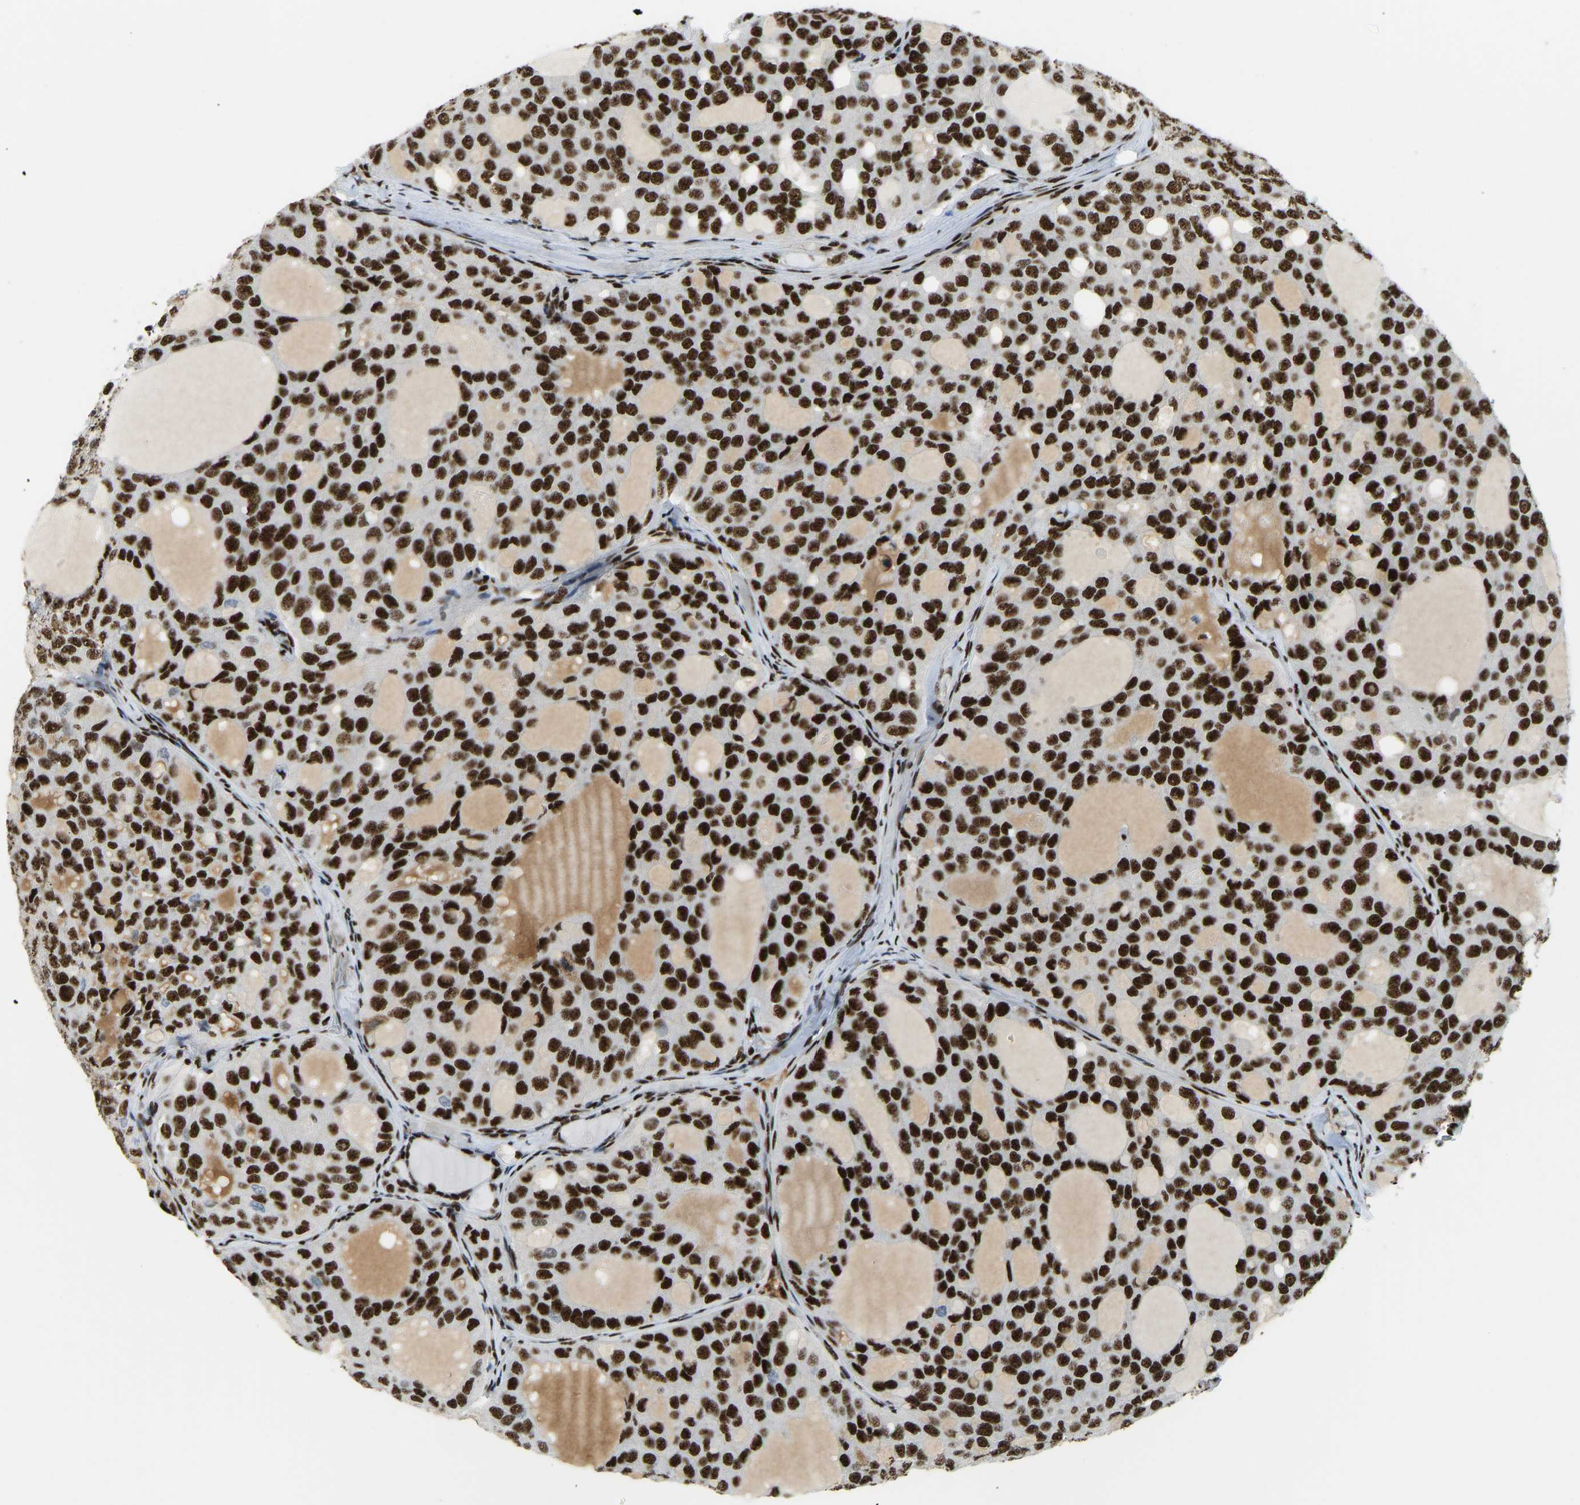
{"staining": {"intensity": "strong", "quantity": ">75%", "location": "nuclear"}, "tissue": "thyroid cancer", "cell_type": "Tumor cells", "image_type": "cancer", "snomed": [{"axis": "morphology", "description": "Follicular adenoma carcinoma, NOS"}, {"axis": "topography", "description": "Thyroid gland"}], "caption": "The immunohistochemical stain highlights strong nuclear staining in tumor cells of thyroid cancer (follicular adenoma carcinoma) tissue.", "gene": "FOXK1", "patient": {"sex": "male", "age": 75}}